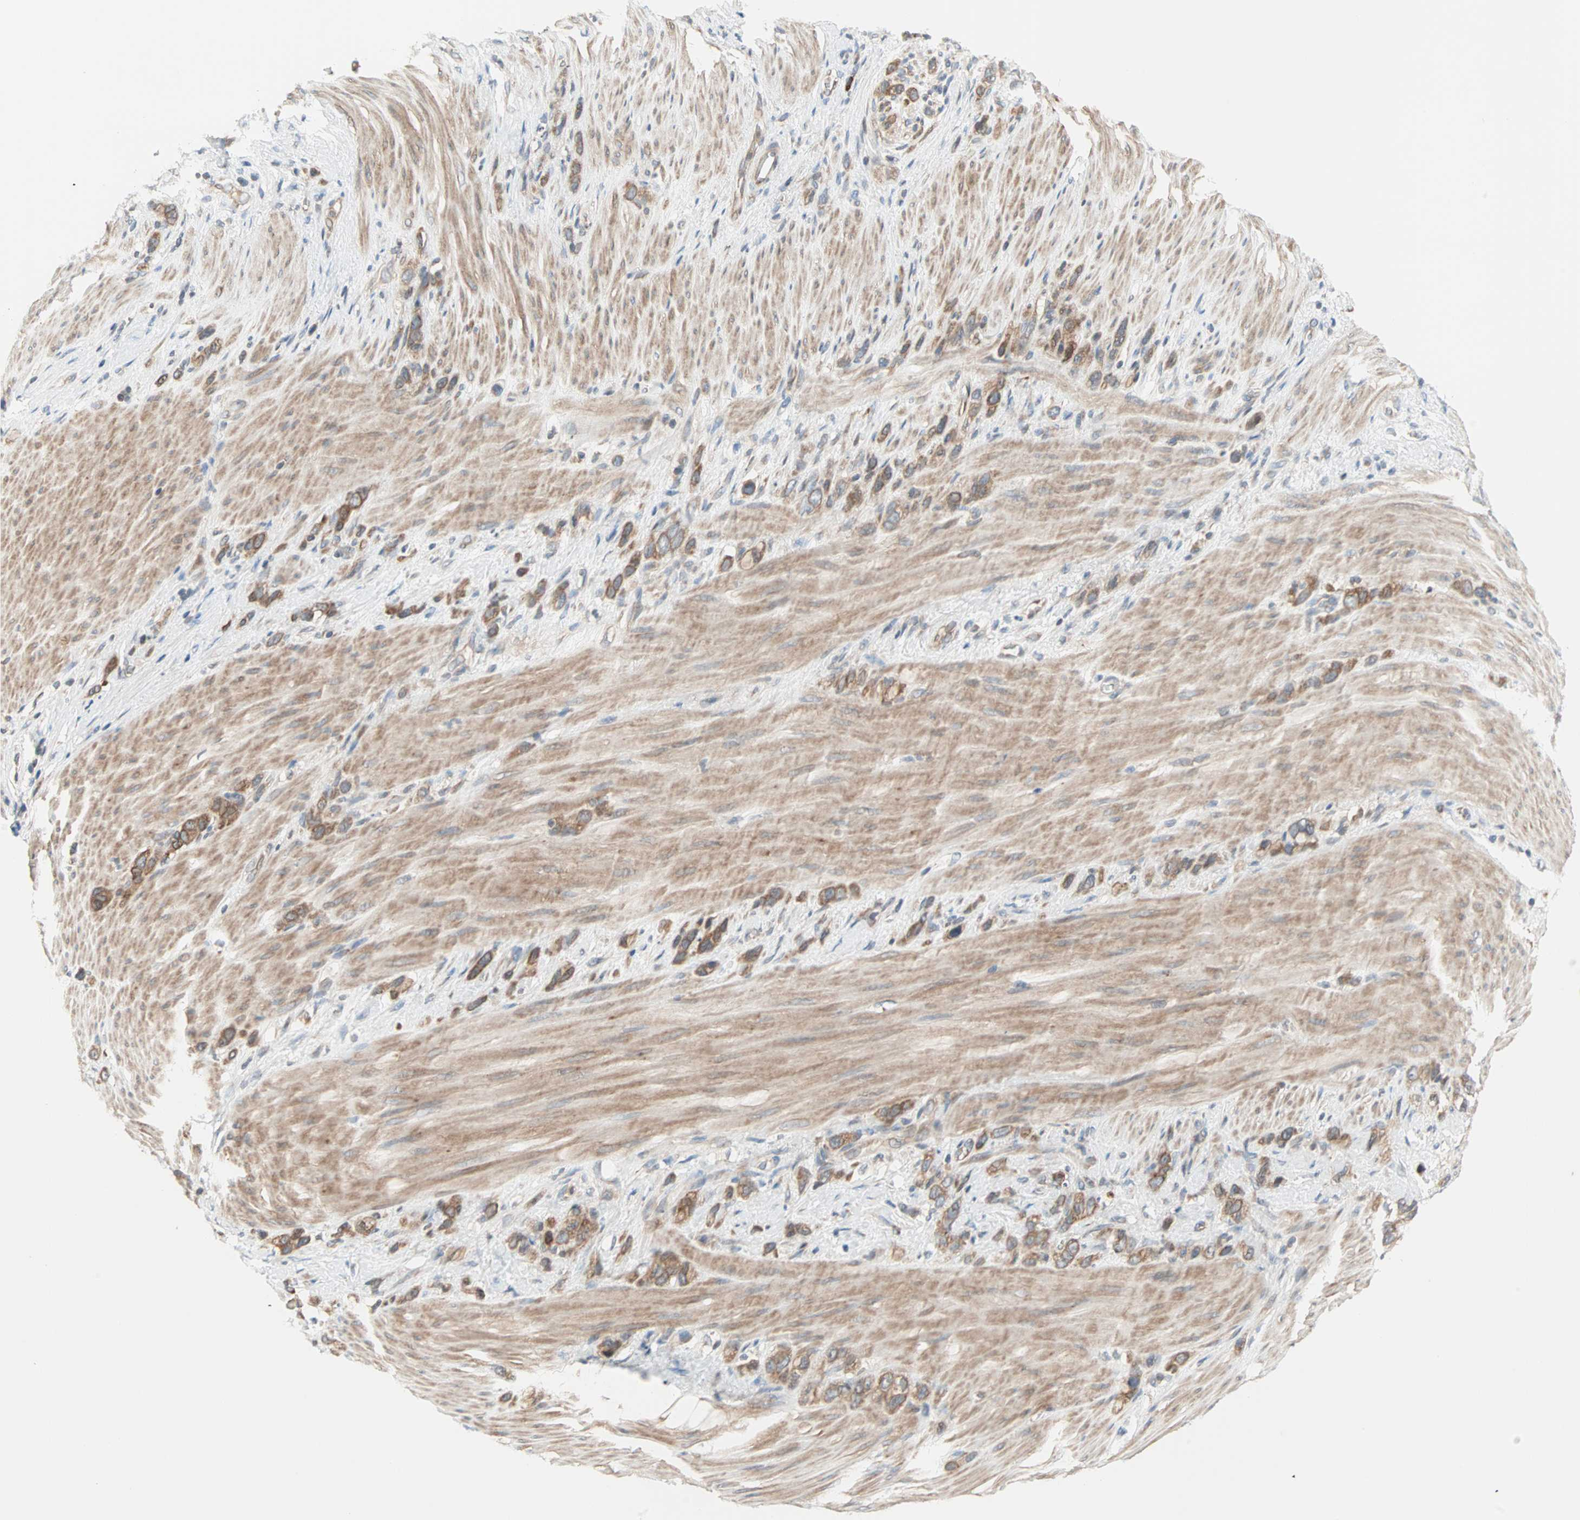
{"staining": {"intensity": "moderate", "quantity": ">75%", "location": "cytoplasmic/membranous"}, "tissue": "stomach cancer", "cell_type": "Tumor cells", "image_type": "cancer", "snomed": [{"axis": "morphology", "description": "Normal tissue, NOS"}, {"axis": "morphology", "description": "Adenocarcinoma, NOS"}, {"axis": "morphology", "description": "Adenocarcinoma, High grade"}, {"axis": "topography", "description": "Stomach, upper"}, {"axis": "topography", "description": "Stomach"}], "caption": "Stomach cancer (adenocarcinoma (high-grade)) tissue exhibits moderate cytoplasmic/membranous staining in approximately >75% of tumor cells", "gene": "SAR1A", "patient": {"sex": "female", "age": 65}}